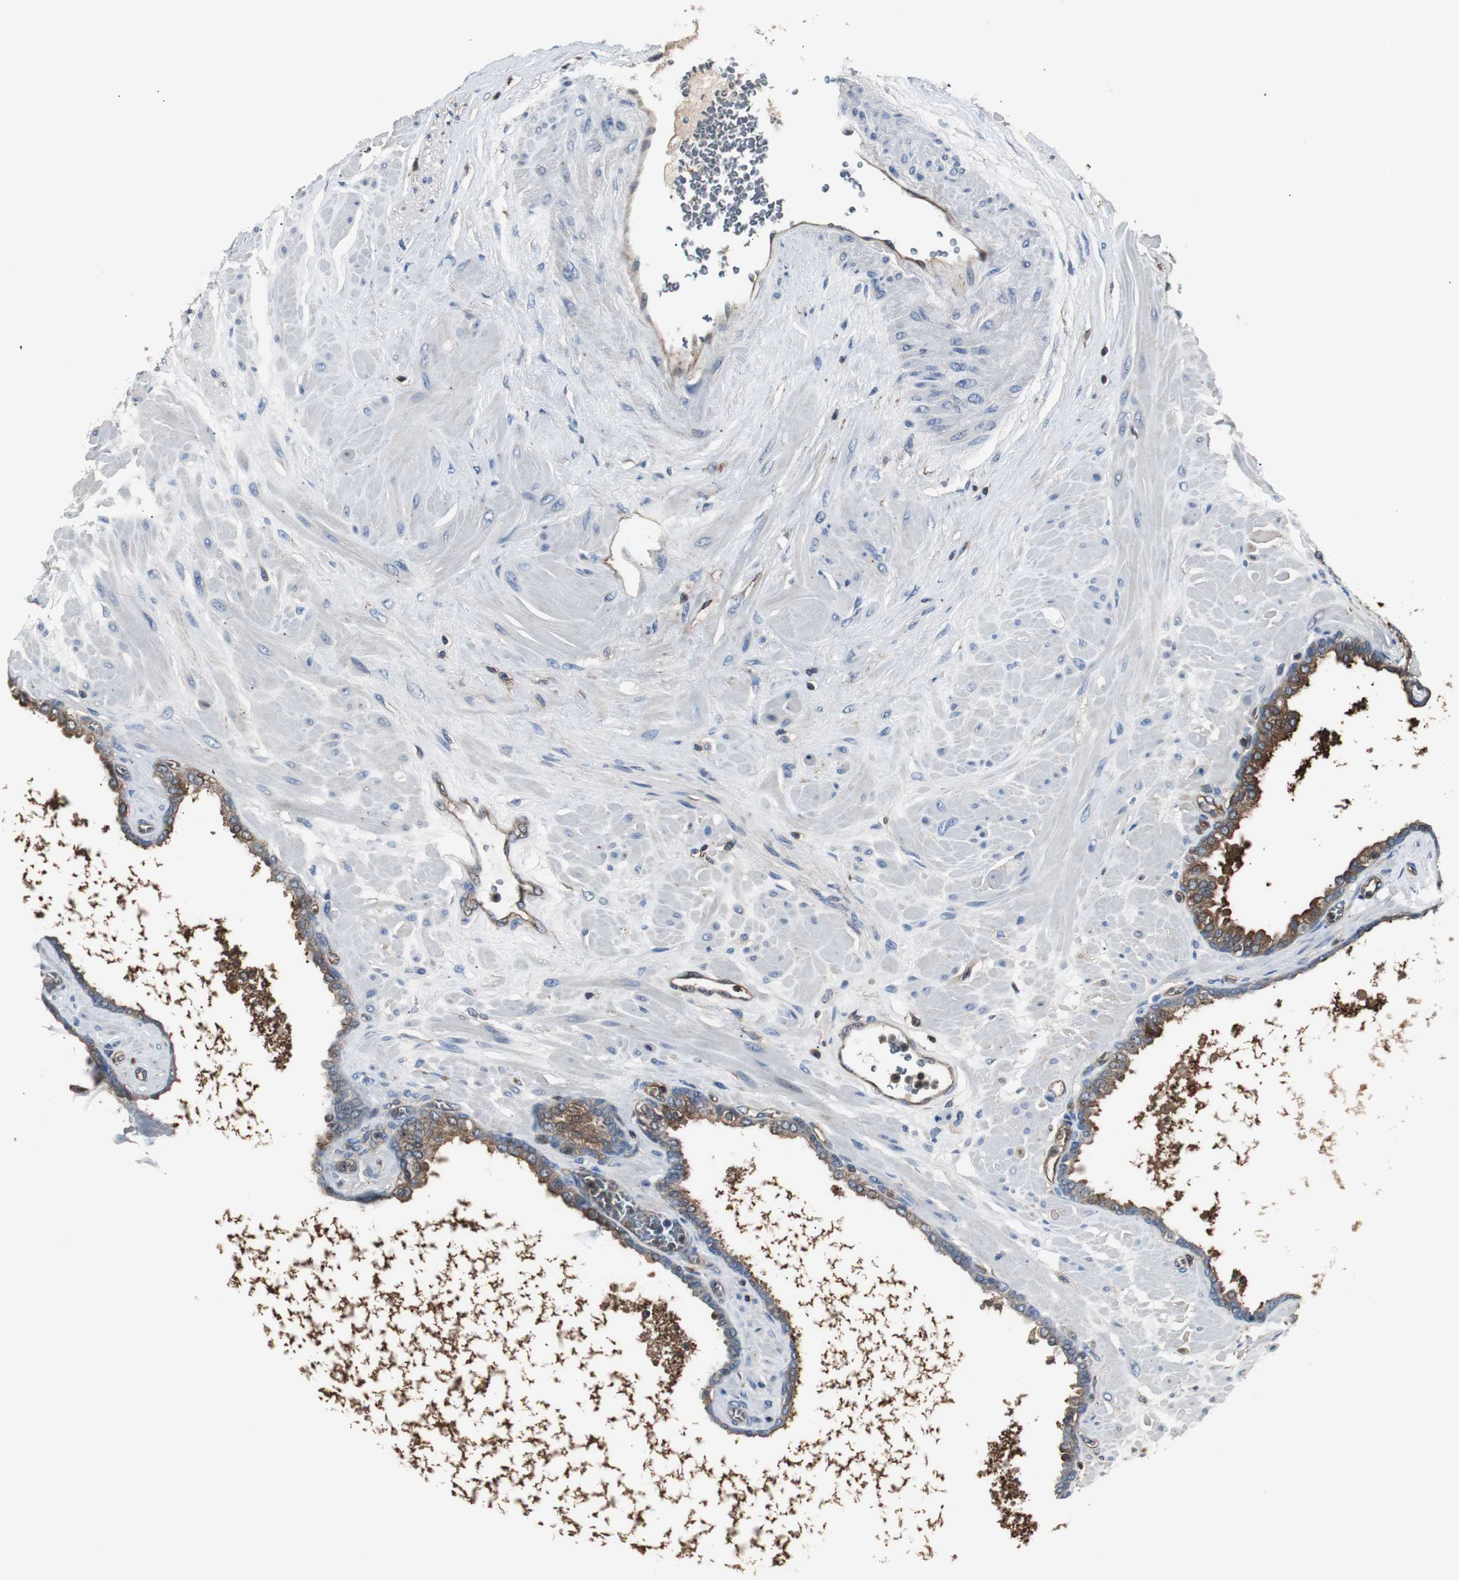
{"staining": {"intensity": "strong", "quantity": ">75%", "location": "cytoplasmic/membranous"}, "tissue": "prostate", "cell_type": "Glandular cells", "image_type": "normal", "snomed": [{"axis": "morphology", "description": "Normal tissue, NOS"}, {"axis": "topography", "description": "Prostate"}], "caption": "Benign prostate was stained to show a protein in brown. There is high levels of strong cytoplasmic/membranous expression in about >75% of glandular cells. (DAB (3,3'-diaminobenzidine) = brown stain, brightfield microscopy at high magnification).", "gene": "B2M", "patient": {"sex": "male", "age": 60}}